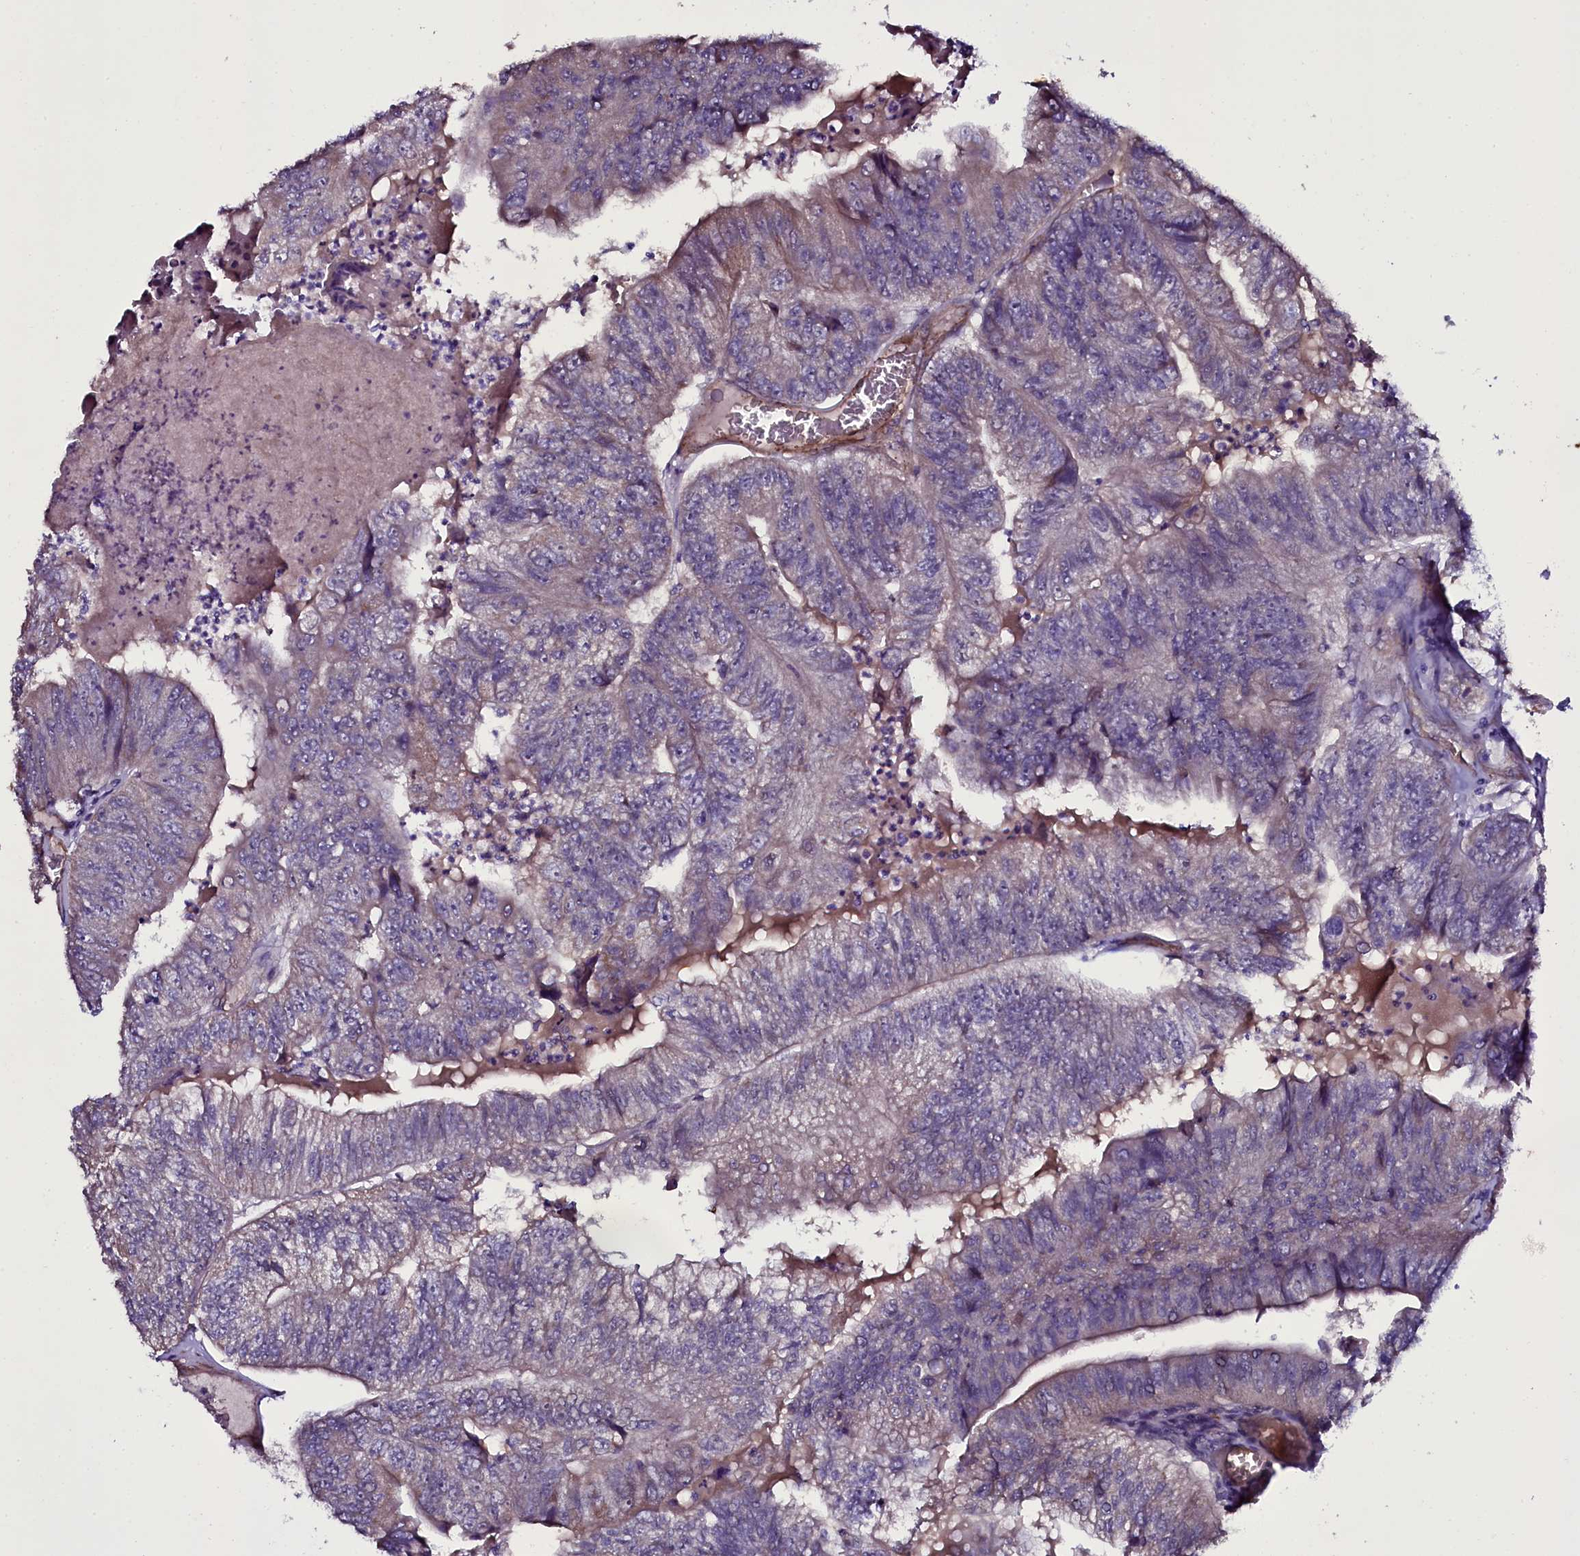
{"staining": {"intensity": "weak", "quantity": "<25%", "location": "cytoplasmic/membranous"}, "tissue": "colorectal cancer", "cell_type": "Tumor cells", "image_type": "cancer", "snomed": [{"axis": "morphology", "description": "Adenocarcinoma, NOS"}, {"axis": "topography", "description": "Colon"}], "caption": "A photomicrograph of colorectal cancer (adenocarcinoma) stained for a protein shows no brown staining in tumor cells.", "gene": "MEX3C", "patient": {"sex": "female", "age": 67}}